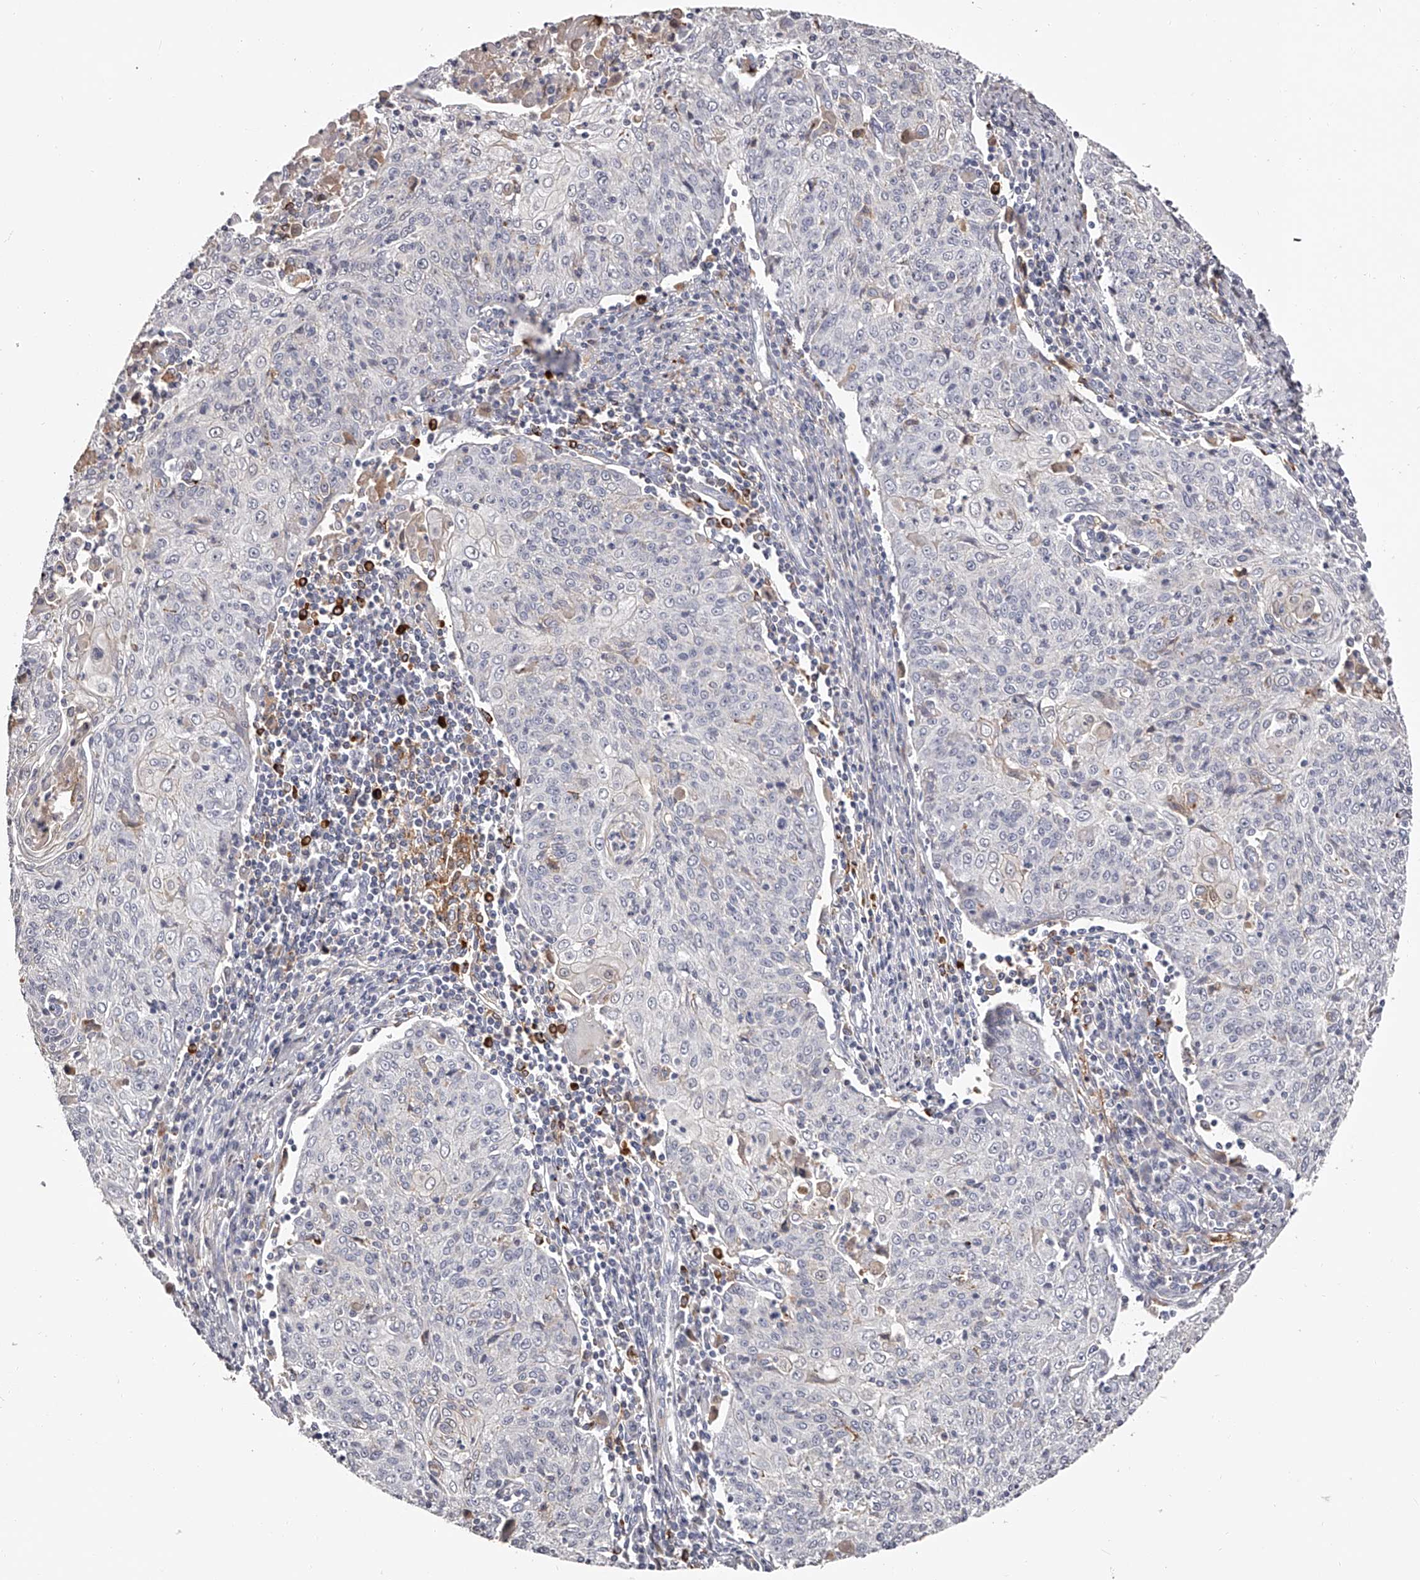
{"staining": {"intensity": "negative", "quantity": "none", "location": "none"}, "tissue": "cervical cancer", "cell_type": "Tumor cells", "image_type": "cancer", "snomed": [{"axis": "morphology", "description": "Squamous cell carcinoma, NOS"}, {"axis": "topography", "description": "Cervix"}], "caption": "This is an immunohistochemistry (IHC) photomicrograph of human squamous cell carcinoma (cervical). There is no expression in tumor cells.", "gene": "PACSIN1", "patient": {"sex": "female", "age": 48}}